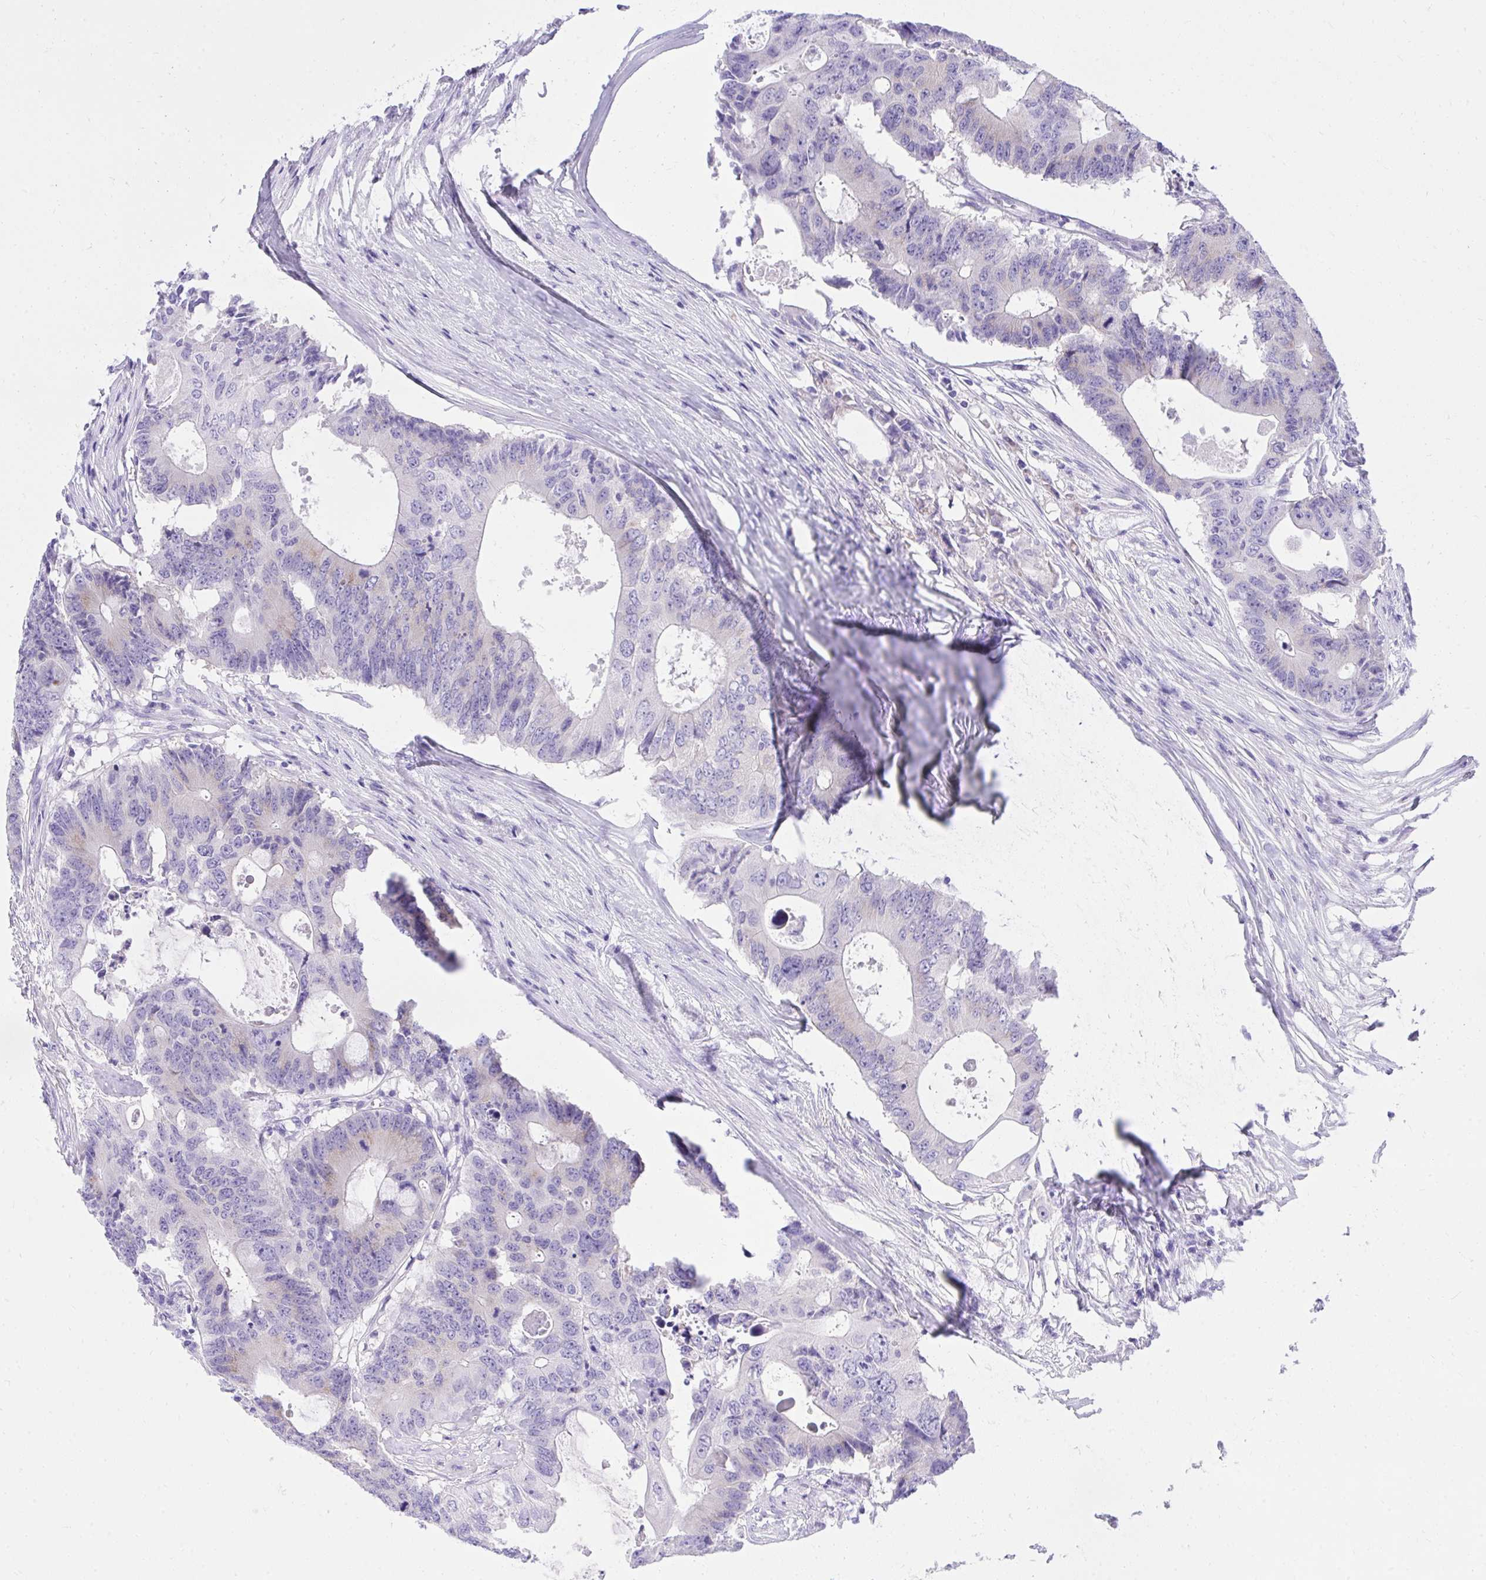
{"staining": {"intensity": "negative", "quantity": "none", "location": "none"}, "tissue": "colorectal cancer", "cell_type": "Tumor cells", "image_type": "cancer", "snomed": [{"axis": "morphology", "description": "Adenocarcinoma, NOS"}, {"axis": "topography", "description": "Colon"}], "caption": "Immunohistochemistry image of colorectal cancer (adenocarcinoma) stained for a protein (brown), which reveals no expression in tumor cells.", "gene": "KCNN4", "patient": {"sex": "male", "age": 71}}